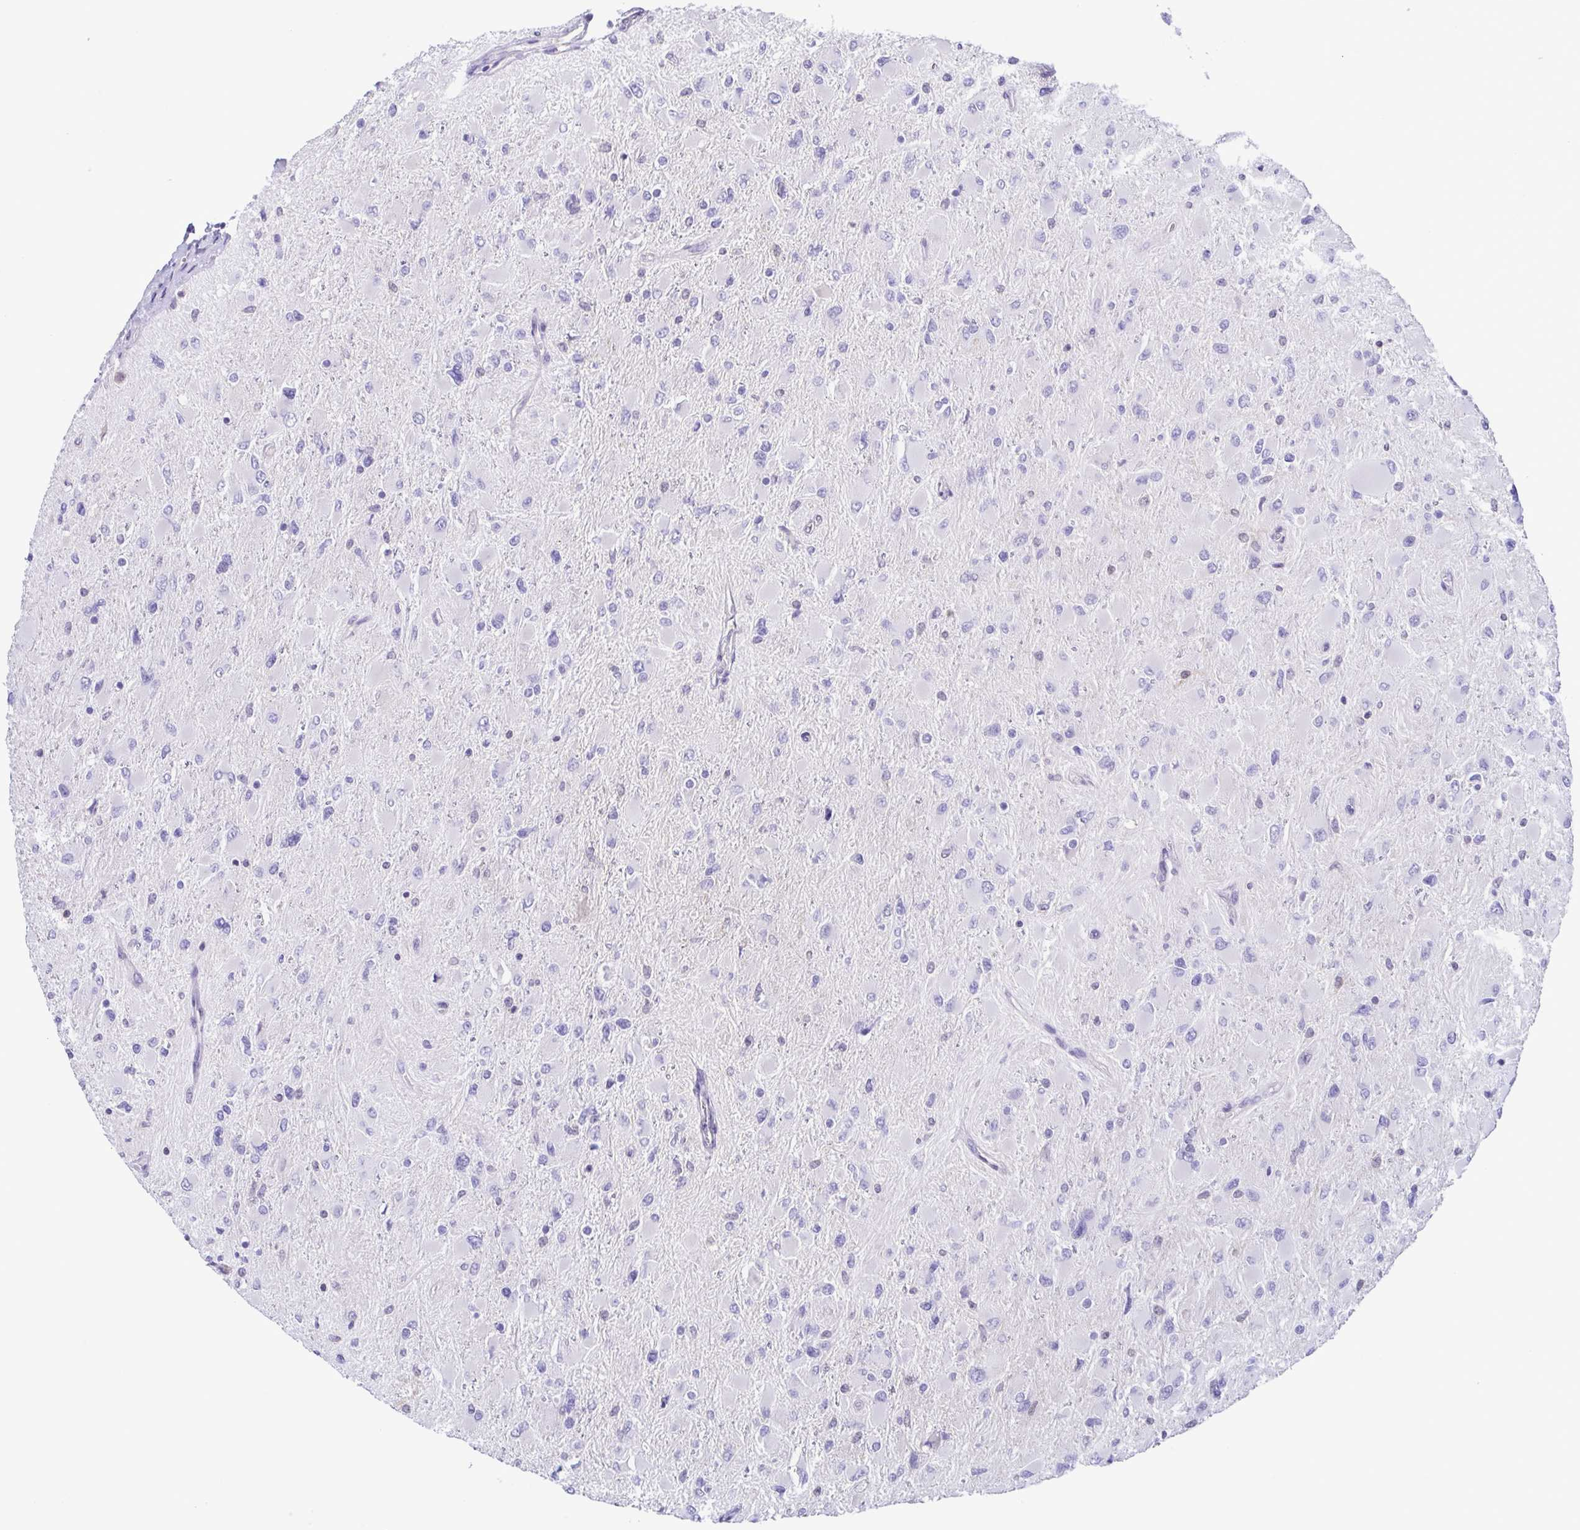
{"staining": {"intensity": "negative", "quantity": "none", "location": "none"}, "tissue": "glioma", "cell_type": "Tumor cells", "image_type": "cancer", "snomed": [{"axis": "morphology", "description": "Glioma, malignant, High grade"}, {"axis": "topography", "description": "Cerebral cortex"}], "caption": "Immunohistochemistry (IHC) histopathology image of neoplastic tissue: human glioma stained with DAB exhibits no significant protein positivity in tumor cells.", "gene": "LDHC", "patient": {"sex": "female", "age": 36}}